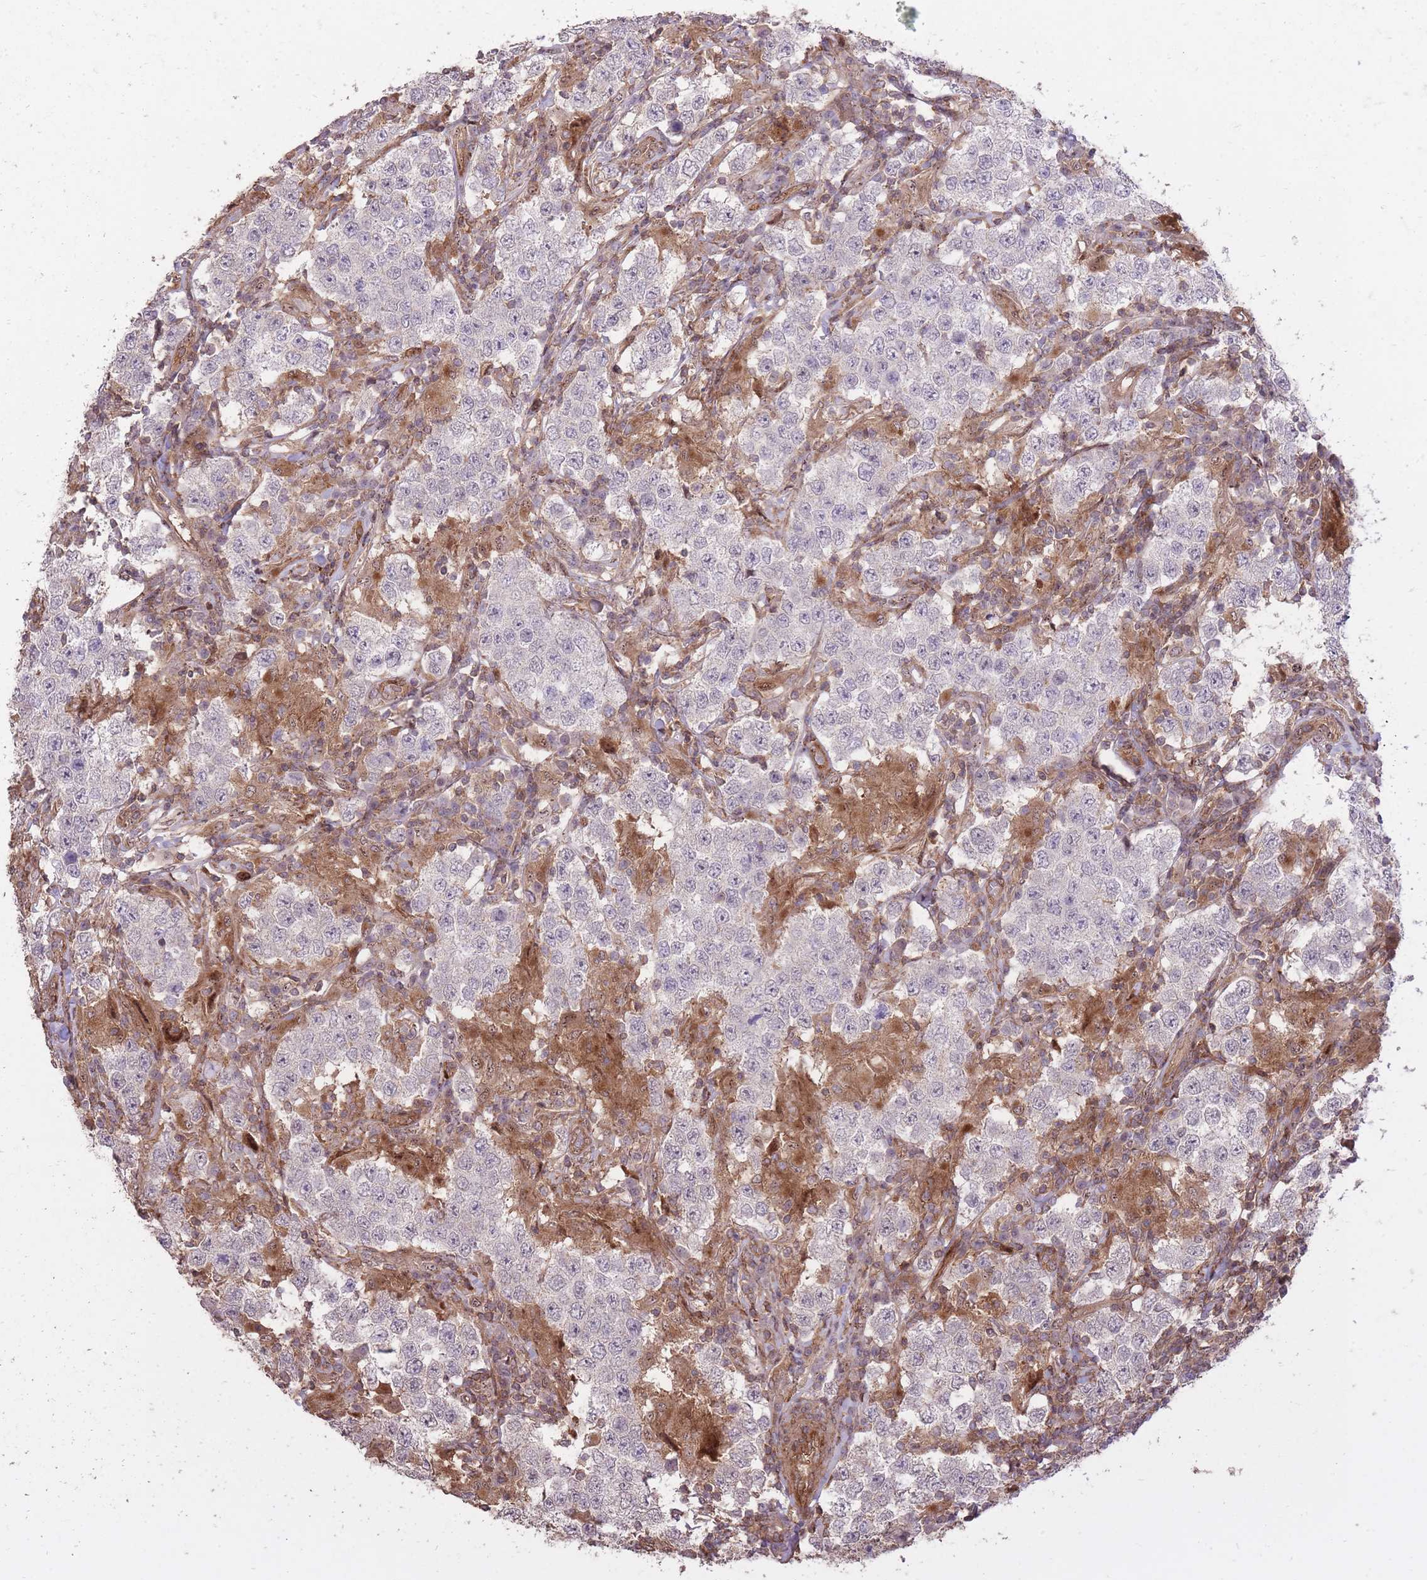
{"staining": {"intensity": "negative", "quantity": "none", "location": "none"}, "tissue": "testis cancer", "cell_type": "Tumor cells", "image_type": "cancer", "snomed": [{"axis": "morphology", "description": "Seminoma, NOS"}, {"axis": "morphology", "description": "Carcinoma, Embryonal, NOS"}, {"axis": "topography", "description": "Testis"}], "caption": "Tumor cells are negative for brown protein staining in testis cancer (embryonal carcinoma).", "gene": "PLD1", "patient": {"sex": "male", "age": 41}}